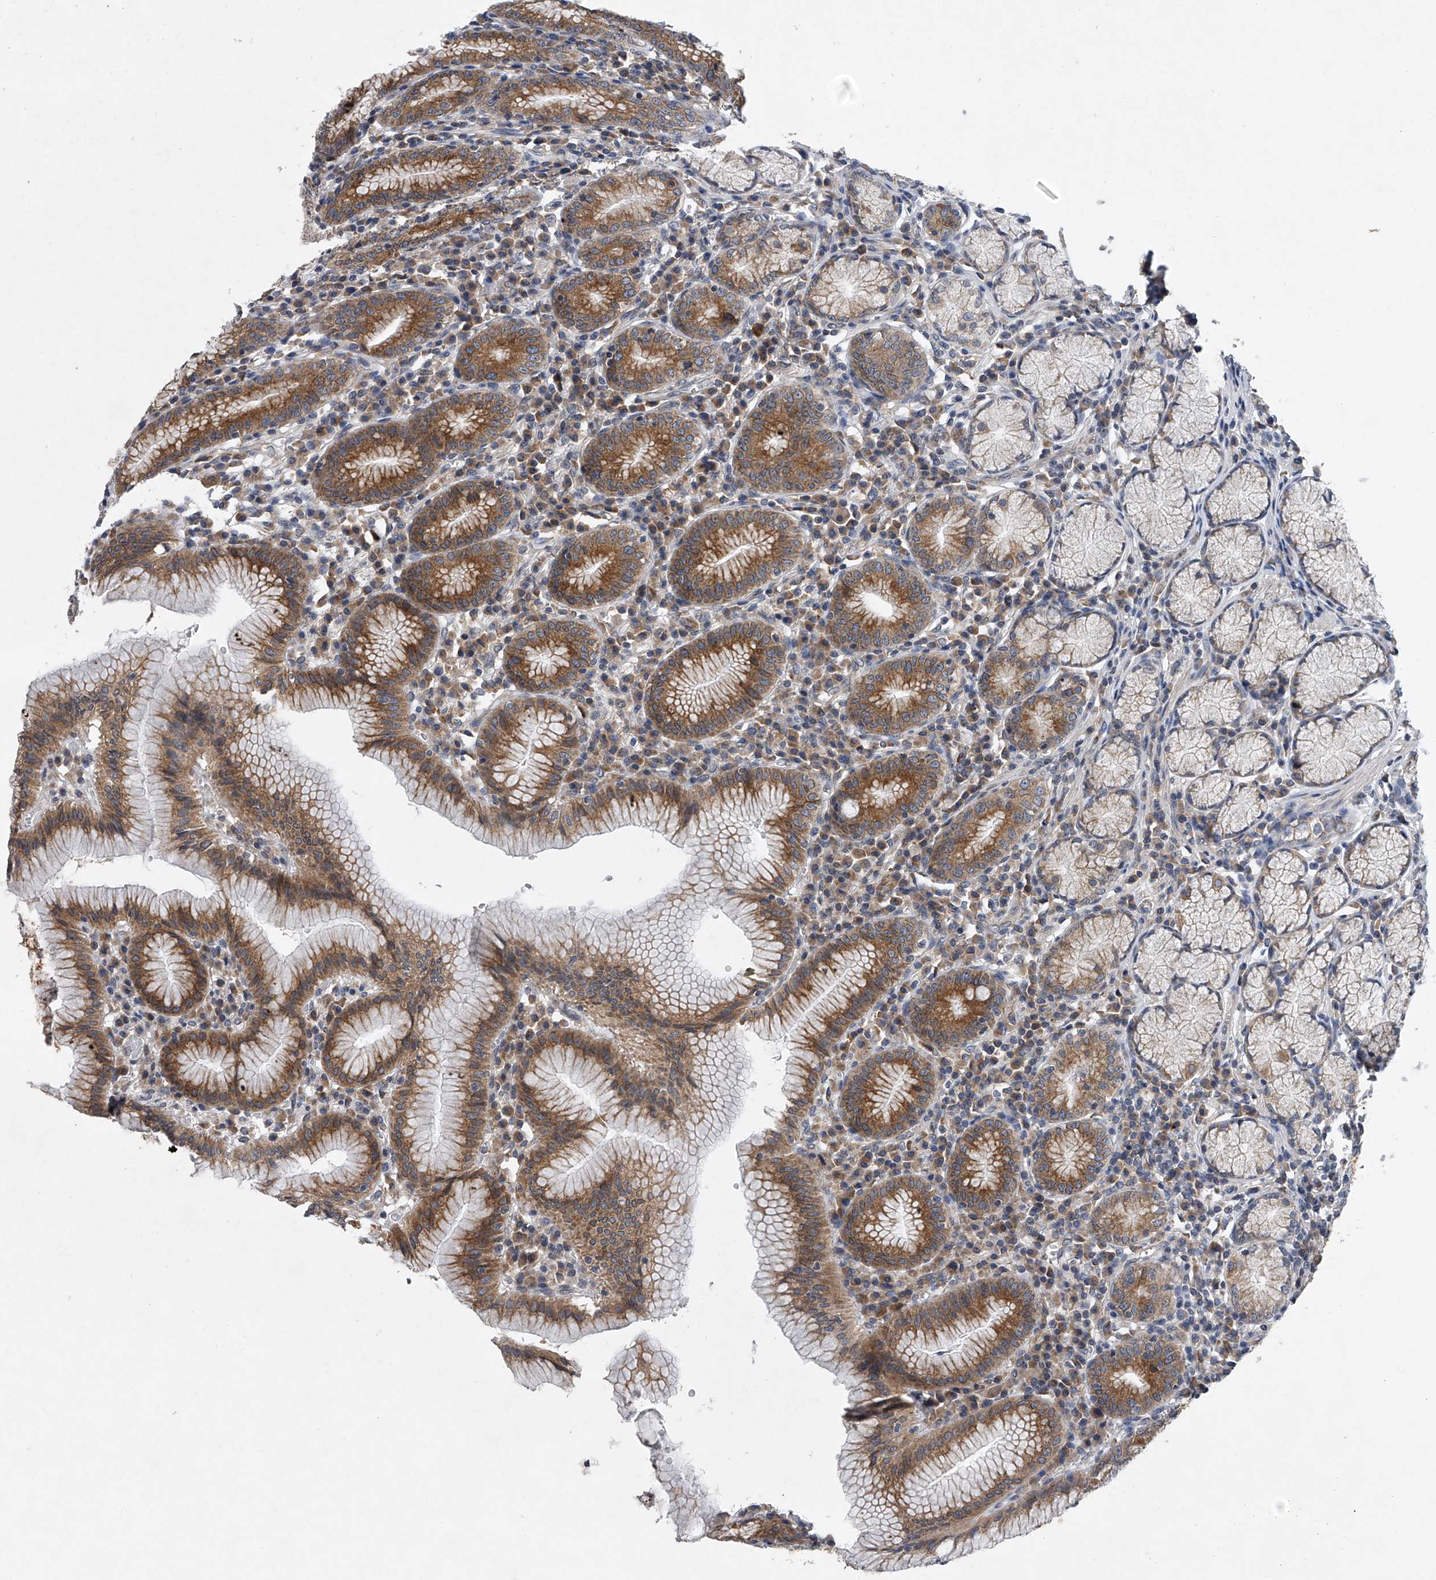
{"staining": {"intensity": "moderate", "quantity": ">75%", "location": "cytoplasmic/membranous"}, "tissue": "stomach", "cell_type": "Glandular cells", "image_type": "normal", "snomed": [{"axis": "morphology", "description": "Normal tissue, NOS"}, {"axis": "topography", "description": "Stomach"}], "caption": "Benign stomach displays moderate cytoplasmic/membranous positivity in about >75% of glandular cells.", "gene": "RNF5", "patient": {"sex": "male", "age": 55}}